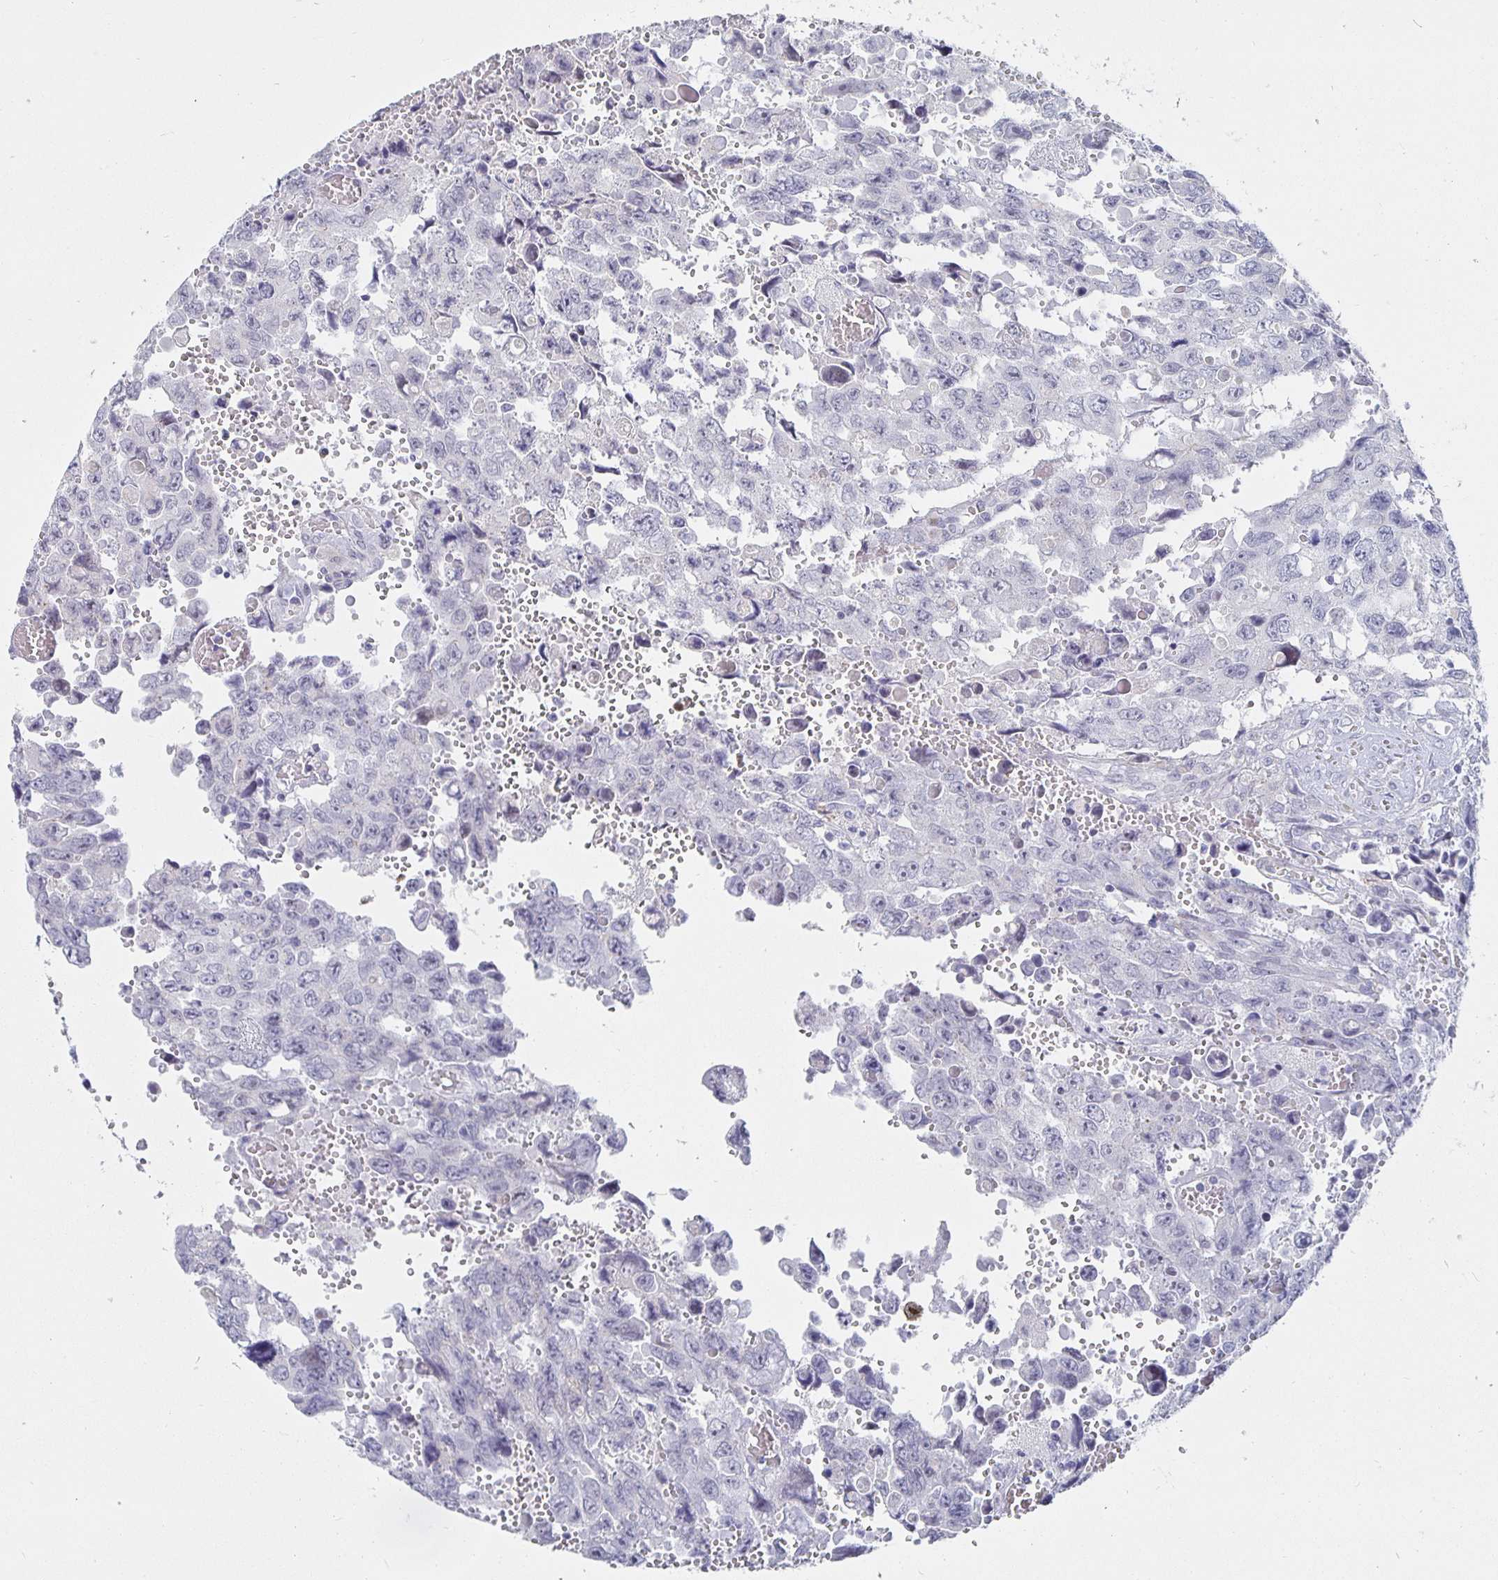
{"staining": {"intensity": "negative", "quantity": "none", "location": "none"}, "tissue": "testis cancer", "cell_type": "Tumor cells", "image_type": "cancer", "snomed": [{"axis": "morphology", "description": "Seminoma, NOS"}, {"axis": "topography", "description": "Testis"}], "caption": "Protein analysis of seminoma (testis) reveals no significant positivity in tumor cells. (Brightfield microscopy of DAB immunohistochemistry at high magnification).", "gene": "S100G", "patient": {"sex": "male", "age": 26}}